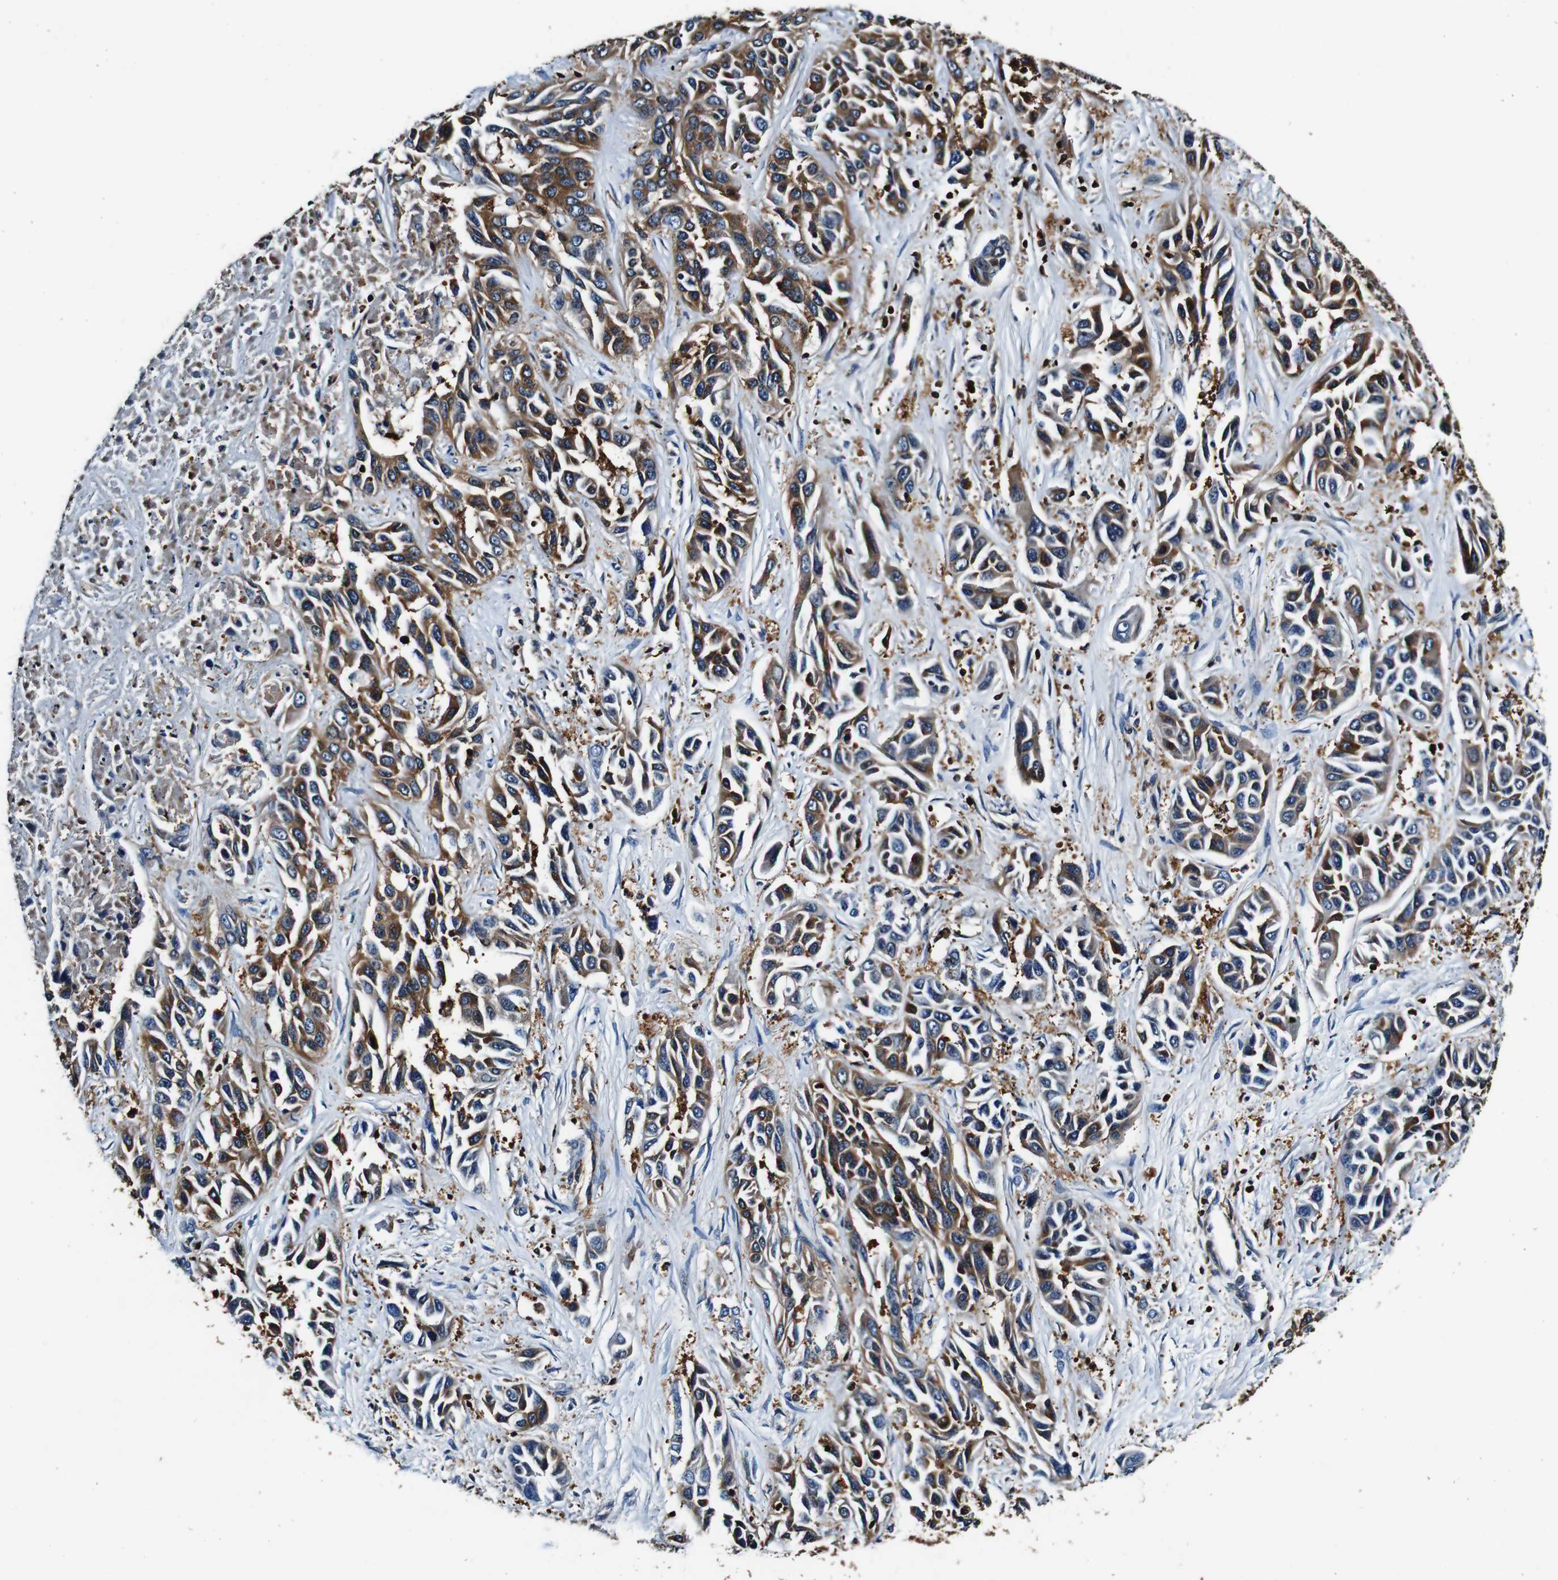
{"staining": {"intensity": "strong", "quantity": ">75%", "location": "cytoplasmic/membranous"}, "tissue": "liver cancer", "cell_type": "Tumor cells", "image_type": "cancer", "snomed": [{"axis": "morphology", "description": "Cholangiocarcinoma"}, {"axis": "topography", "description": "Liver"}], "caption": "Brown immunohistochemical staining in human cholangiocarcinoma (liver) displays strong cytoplasmic/membranous positivity in approximately >75% of tumor cells.", "gene": "RHOT2", "patient": {"sex": "female", "age": 52}}